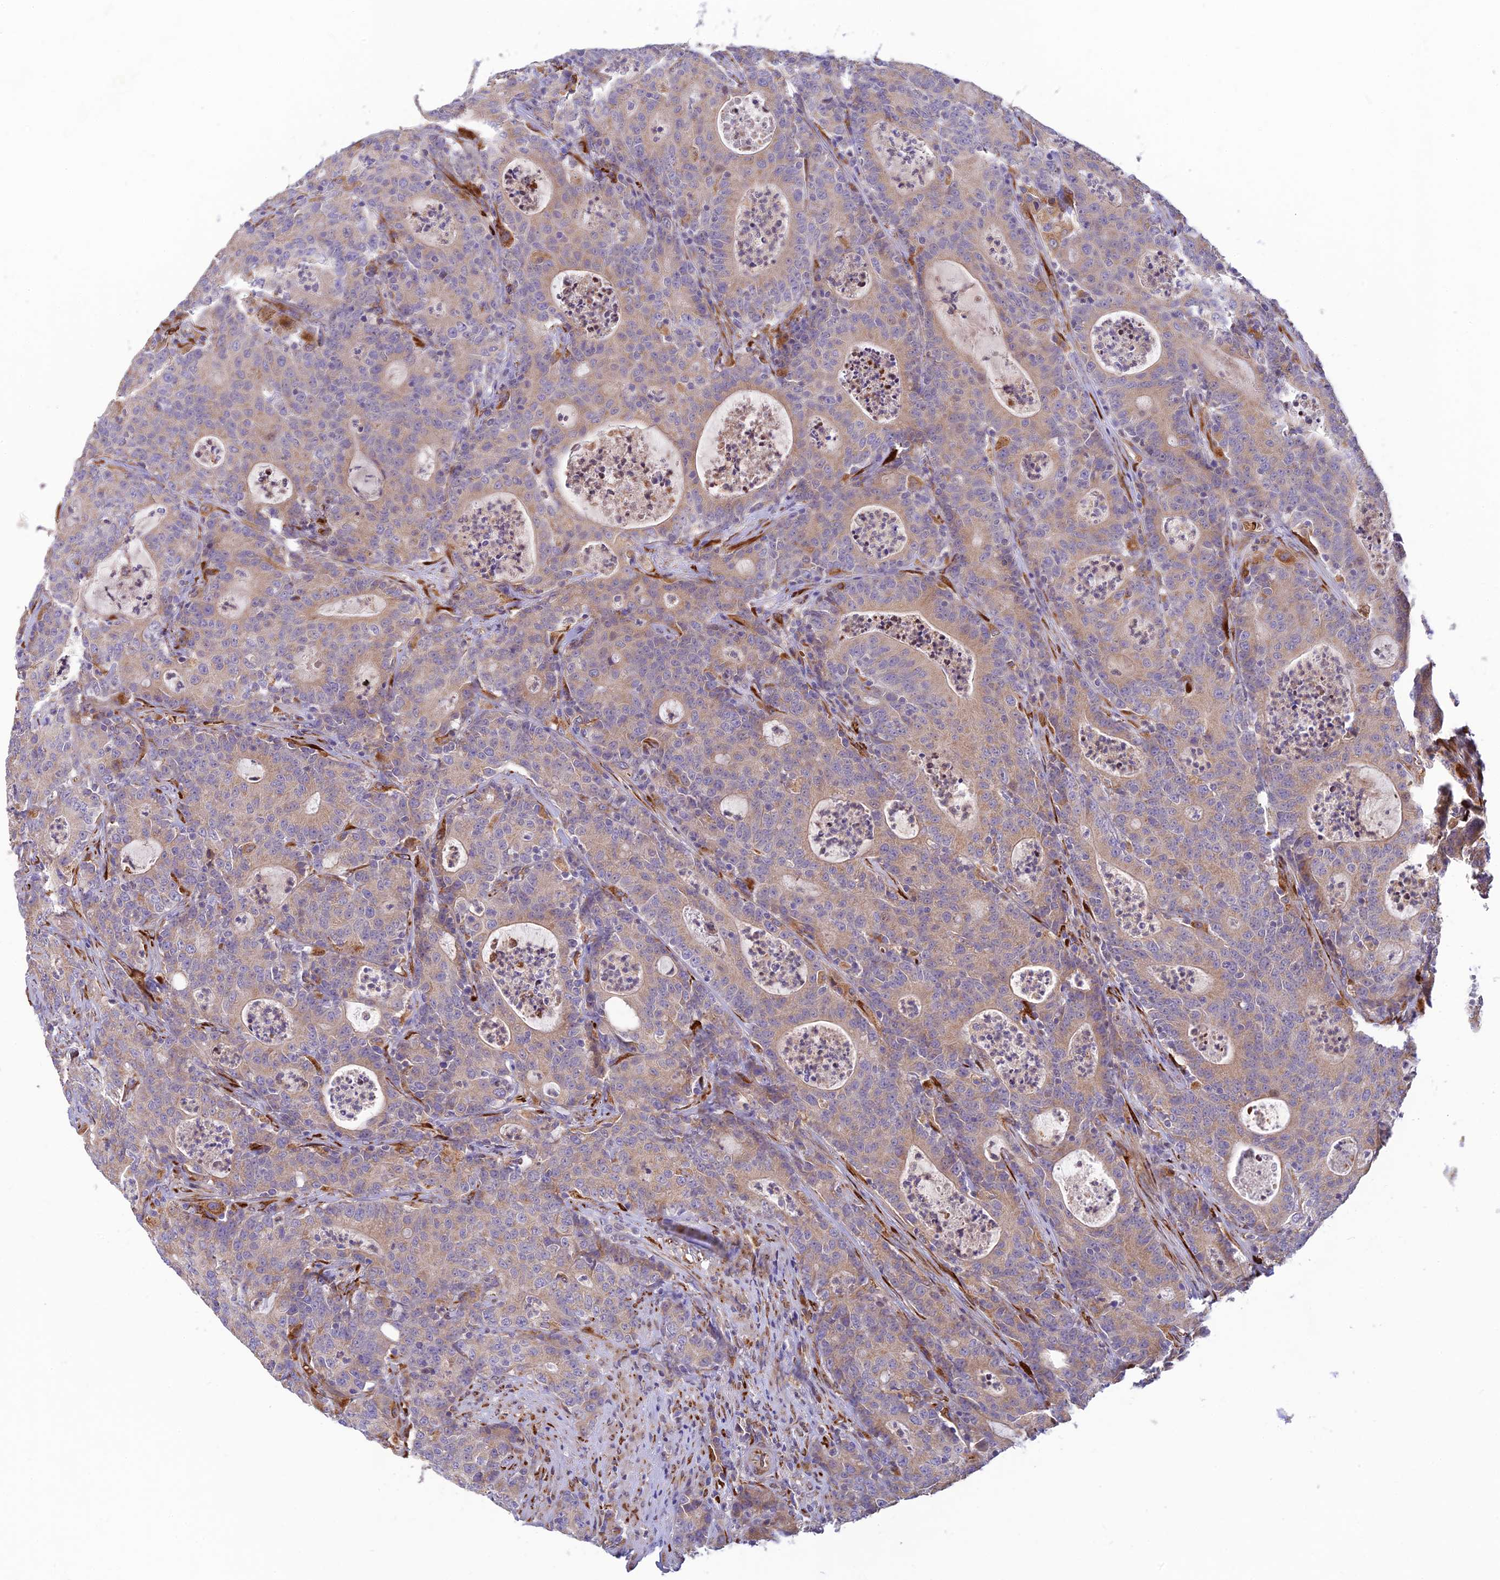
{"staining": {"intensity": "weak", "quantity": "25%-75%", "location": "cytoplasmic/membranous"}, "tissue": "colorectal cancer", "cell_type": "Tumor cells", "image_type": "cancer", "snomed": [{"axis": "morphology", "description": "Adenocarcinoma, NOS"}, {"axis": "topography", "description": "Colon"}], "caption": "An image of human colorectal adenocarcinoma stained for a protein reveals weak cytoplasmic/membranous brown staining in tumor cells. The protein is stained brown, and the nuclei are stained in blue (DAB IHC with brightfield microscopy, high magnification).", "gene": "UFSP2", "patient": {"sex": "male", "age": 83}}